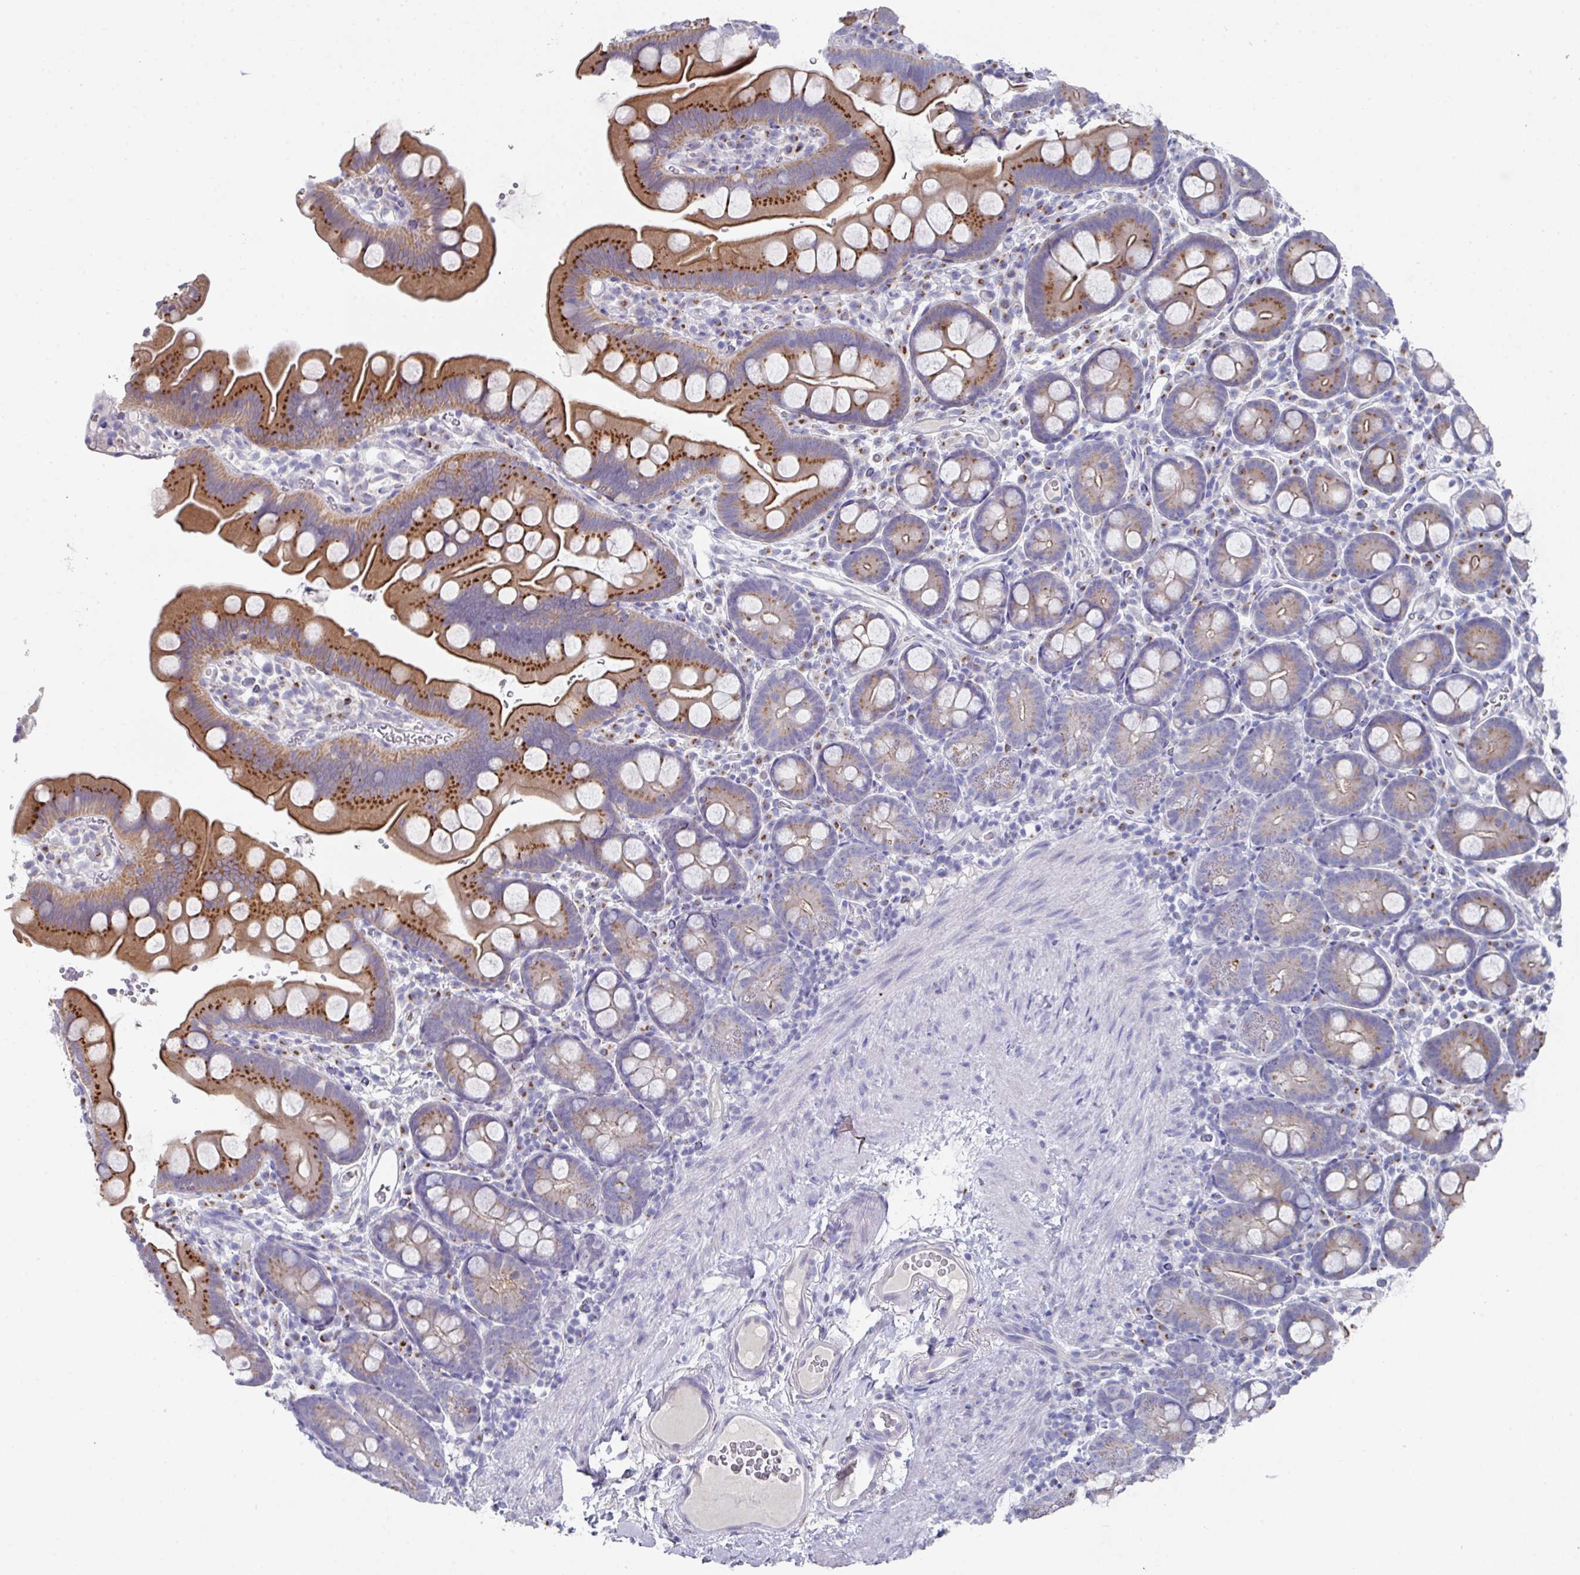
{"staining": {"intensity": "moderate", "quantity": "25%-75%", "location": "cytoplasmic/membranous"}, "tissue": "small intestine", "cell_type": "Glandular cells", "image_type": "normal", "snomed": [{"axis": "morphology", "description": "Normal tissue, NOS"}, {"axis": "topography", "description": "Small intestine"}], "caption": "DAB immunohistochemical staining of normal human small intestine exhibits moderate cytoplasmic/membranous protein expression in approximately 25%-75% of glandular cells.", "gene": "VKORC1L1", "patient": {"sex": "female", "age": 68}}